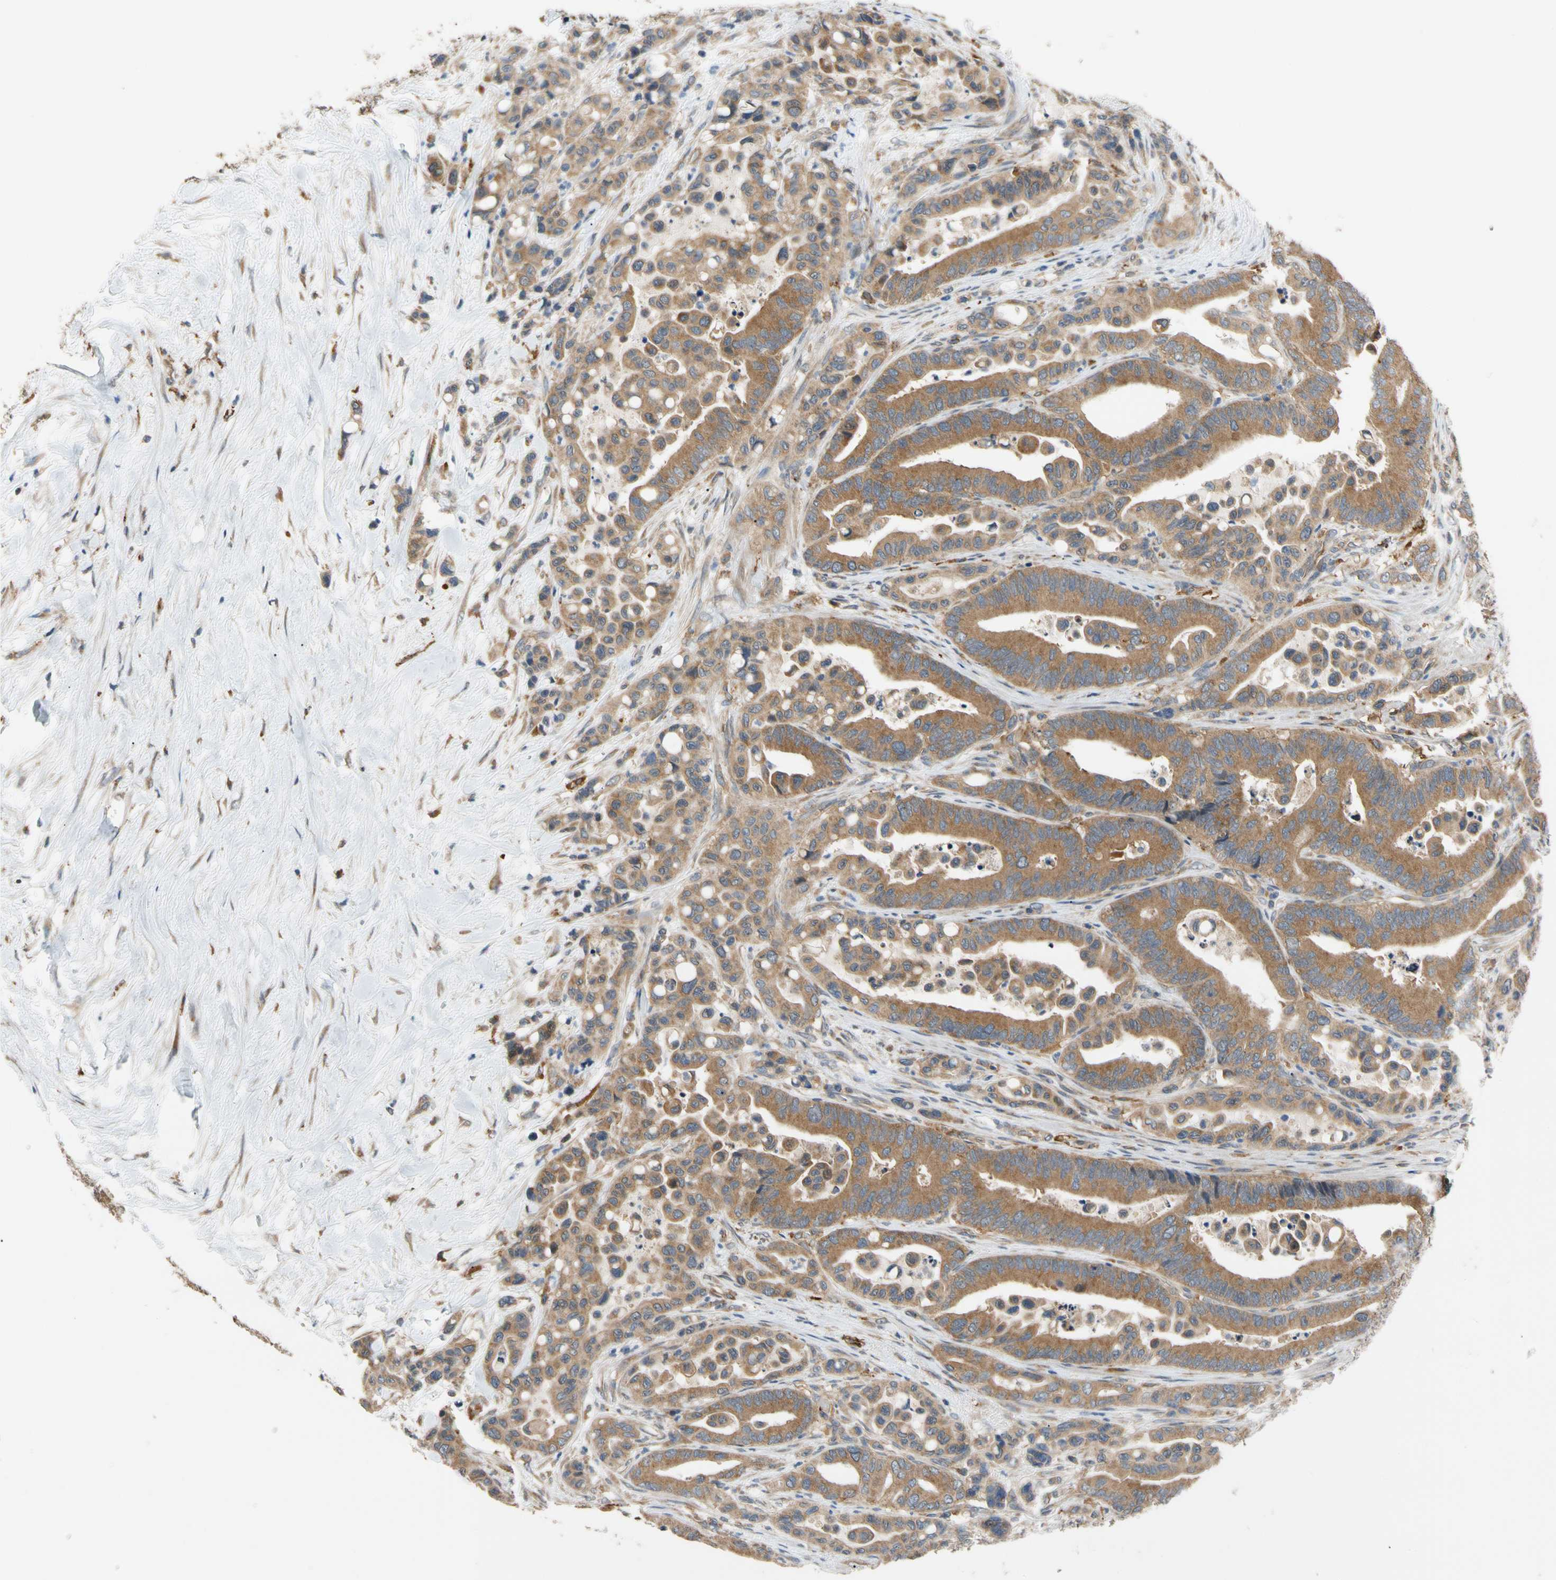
{"staining": {"intensity": "moderate", "quantity": ">75%", "location": "cytoplasmic/membranous"}, "tissue": "colorectal cancer", "cell_type": "Tumor cells", "image_type": "cancer", "snomed": [{"axis": "morphology", "description": "Normal tissue, NOS"}, {"axis": "morphology", "description": "Adenocarcinoma, NOS"}, {"axis": "topography", "description": "Colon"}], "caption": "Colorectal cancer was stained to show a protein in brown. There is medium levels of moderate cytoplasmic/membranous positivity in about >75% of tumor cells.", "gene": "ANKHD1", "patient": {"sex": "male", "age": 82}}